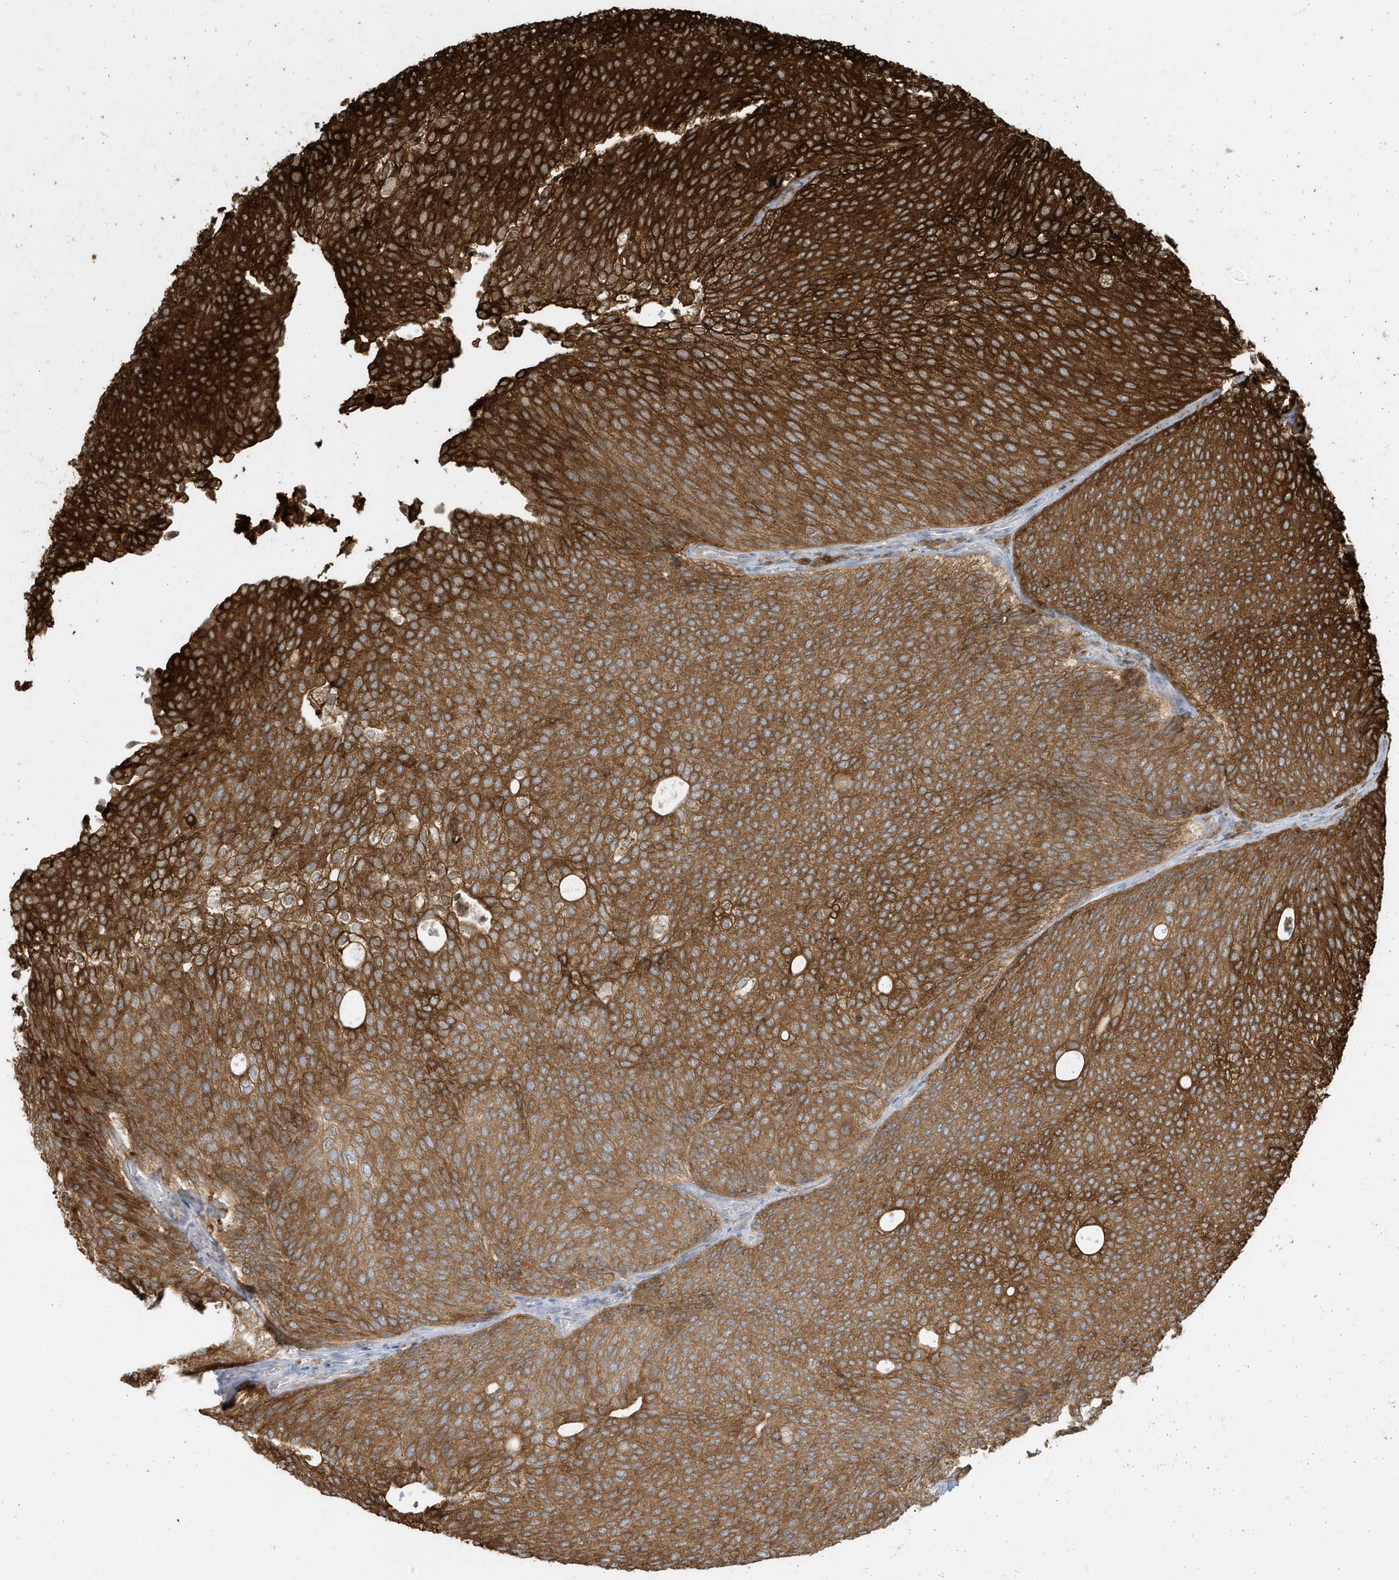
{"staining": {"intensity": "strong", "quantity": ">75%", "location": "cytoplasmic/membranous"}, "tissue": "urothelial cancer", "cell_type": "Tumor cells", "image_type": "cancer", "snomed": [{"axis": "morphology", "description": "Urothelial carcinoma, Low grade"}, {"axis": "topography", "description": "Urinary bladder"}], "caption": "Immunohistochemistry (IHC) (DAB) staining of low-grade urothelial carcinoma exhibits strong cytoplasmic/membranous protein expression in approximately >75% of tumor cells. The staining was performed using DAB, with brown indicating positive protein expression. Nuclei are stained blue with hematoxylin.", "gene": "CLCN6", "patient": {"sex": "female", "age": 79}}